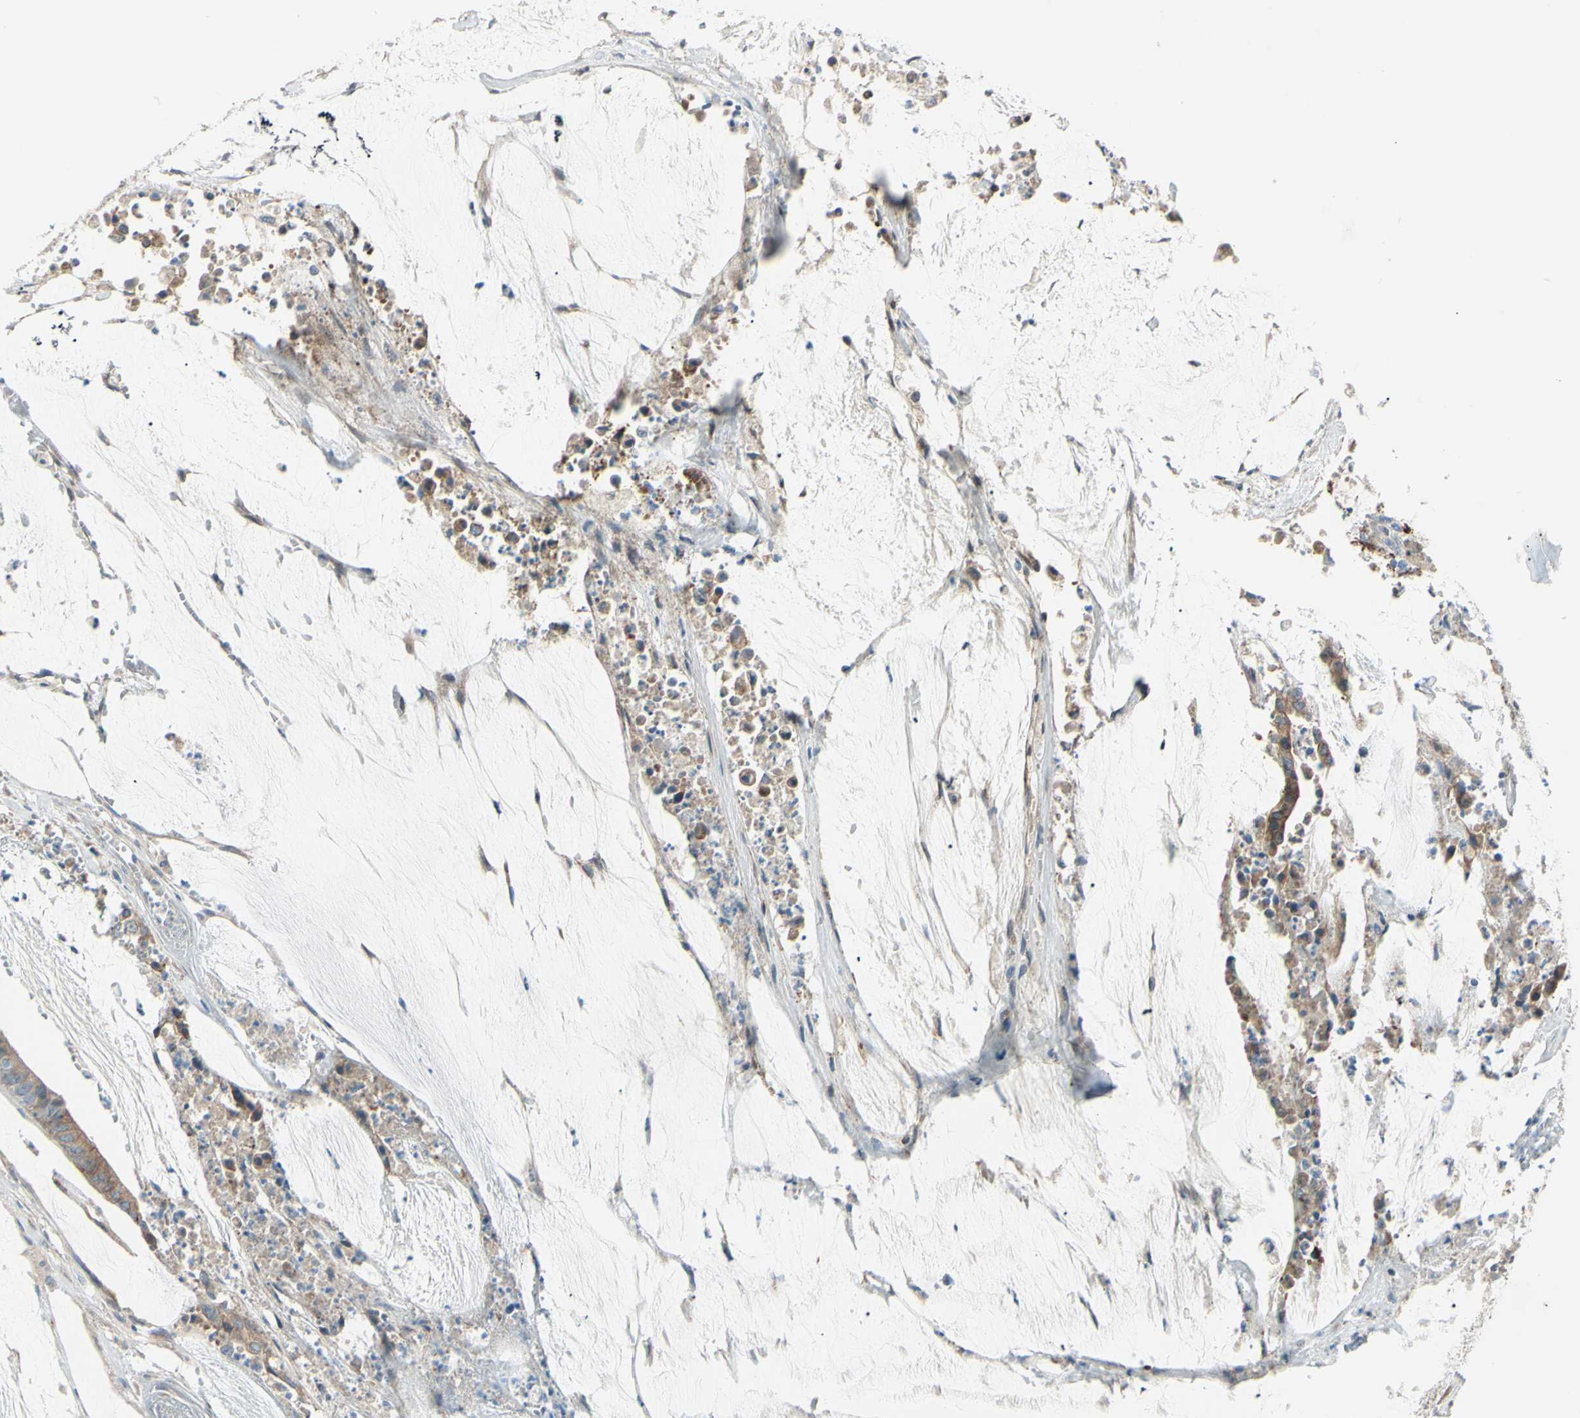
{"staining": {"intensity": "moderate", "quantity": ">75%", "location": "cytoplasmic/membranous"}, "tissue": "colorectal cancer", "cell_type": "Tumor cells", "image_type": "cancer", "snomed": [{"axis": "morphology", "description": "Adenocarcinoma, NOS"}, {"axis": "topography", "description": "Rectum"}], "caption": "Protein analysis of colorectal cancer tissue shows moderate cytoplasmic/membranous positivity in about >75% of tumor cells.", "gene": "LRRK1", "patient": {"sex": "female", "age": 66}}